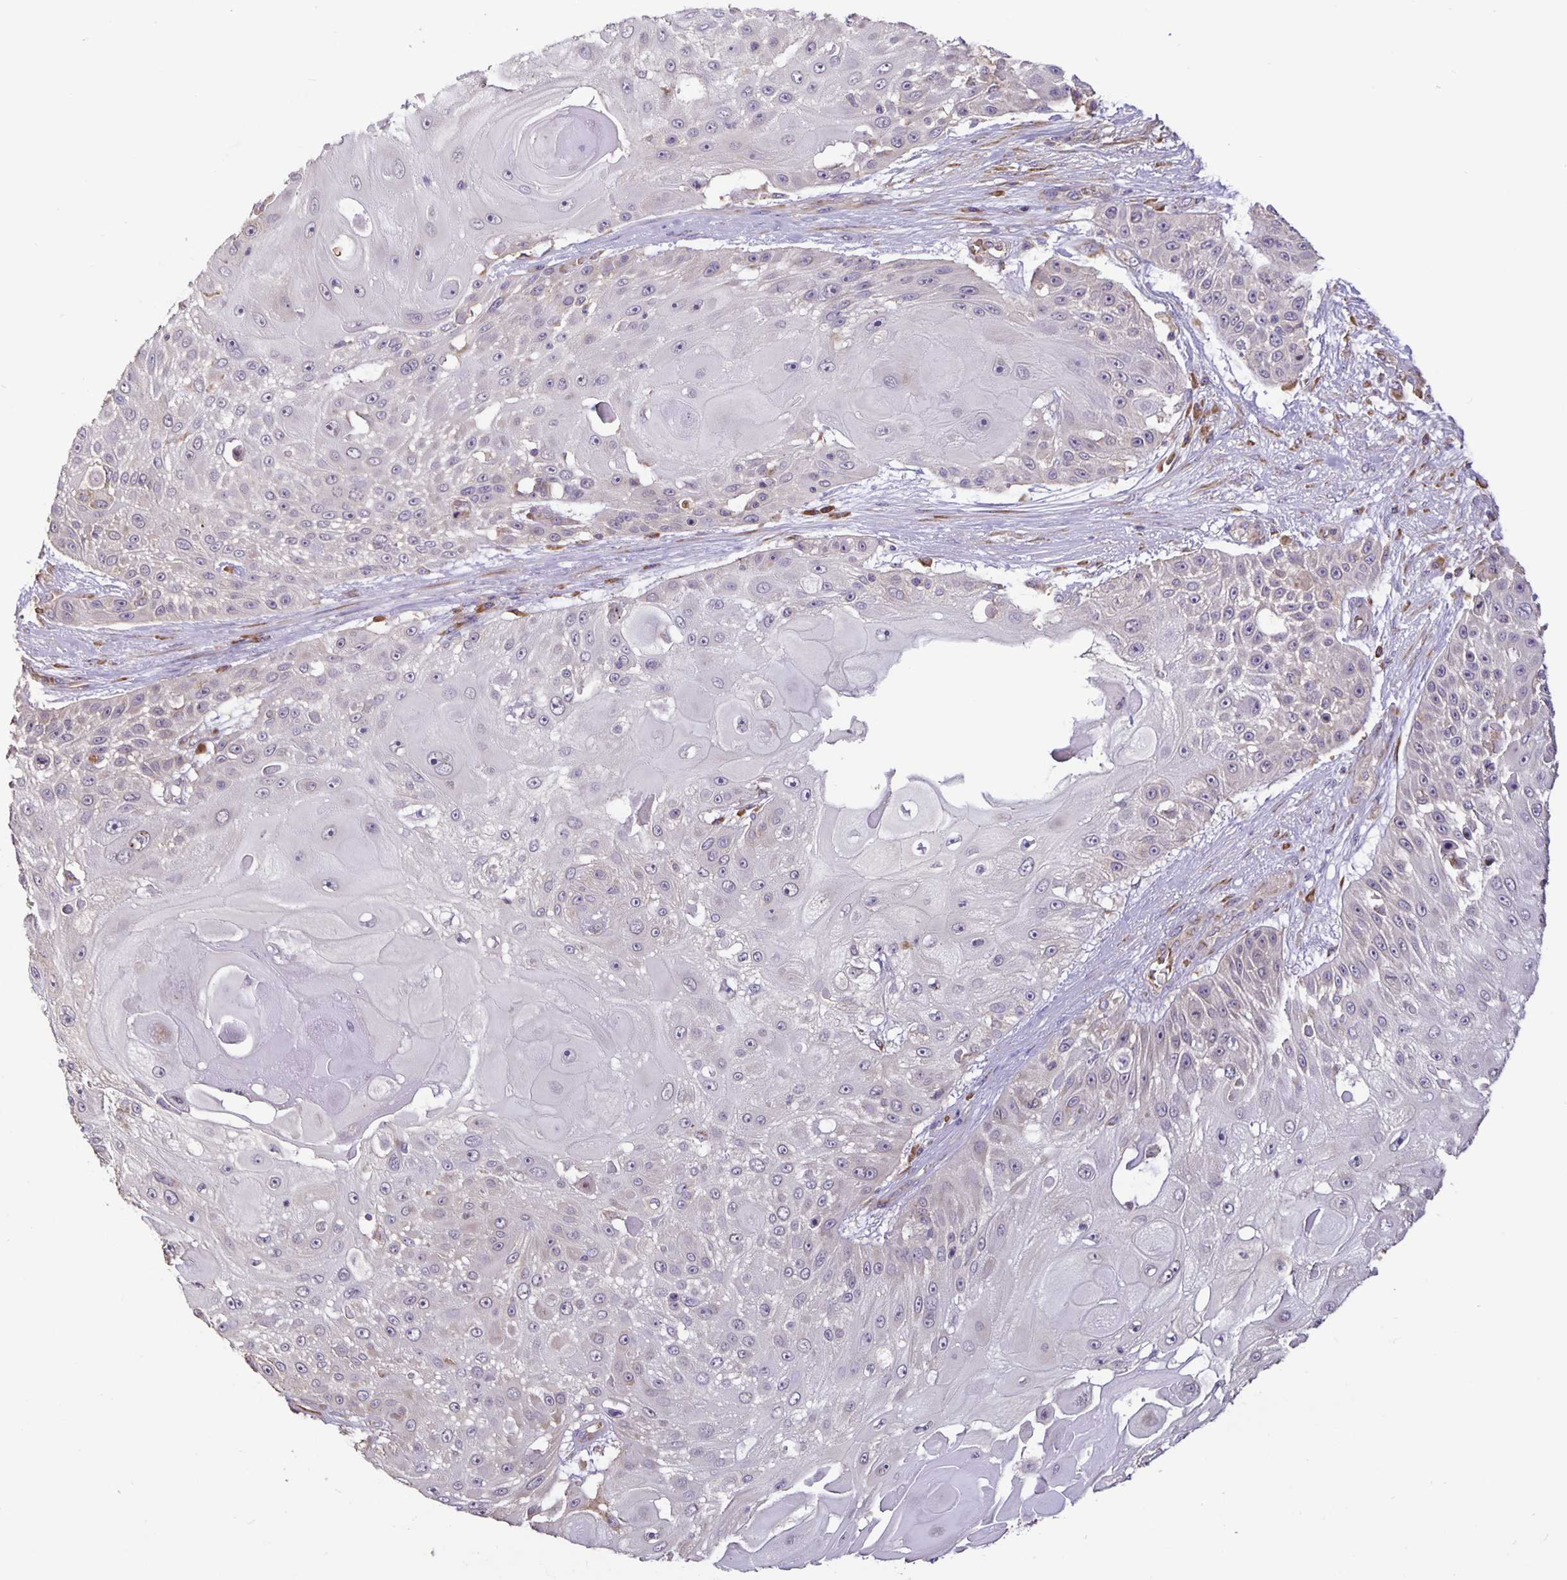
{"staining": {"intensity": "negative", "quantity": "none", "location": "none"}, "tissue": "skin cancer", "cell_type": "Tumor cells", "image_type": "cancer", "snomed": [{"axis": "morphology", "description": "Squamous cell carcinoma, NOS"}, {"axis": "topography", "description": "Skin"}], "caption": "Protein analysis of skin squamous cell carcinoma displays no significant staining in tumor cells.", "gene": "TMEM71", "patient": {"sex": "female", "age": 86}}